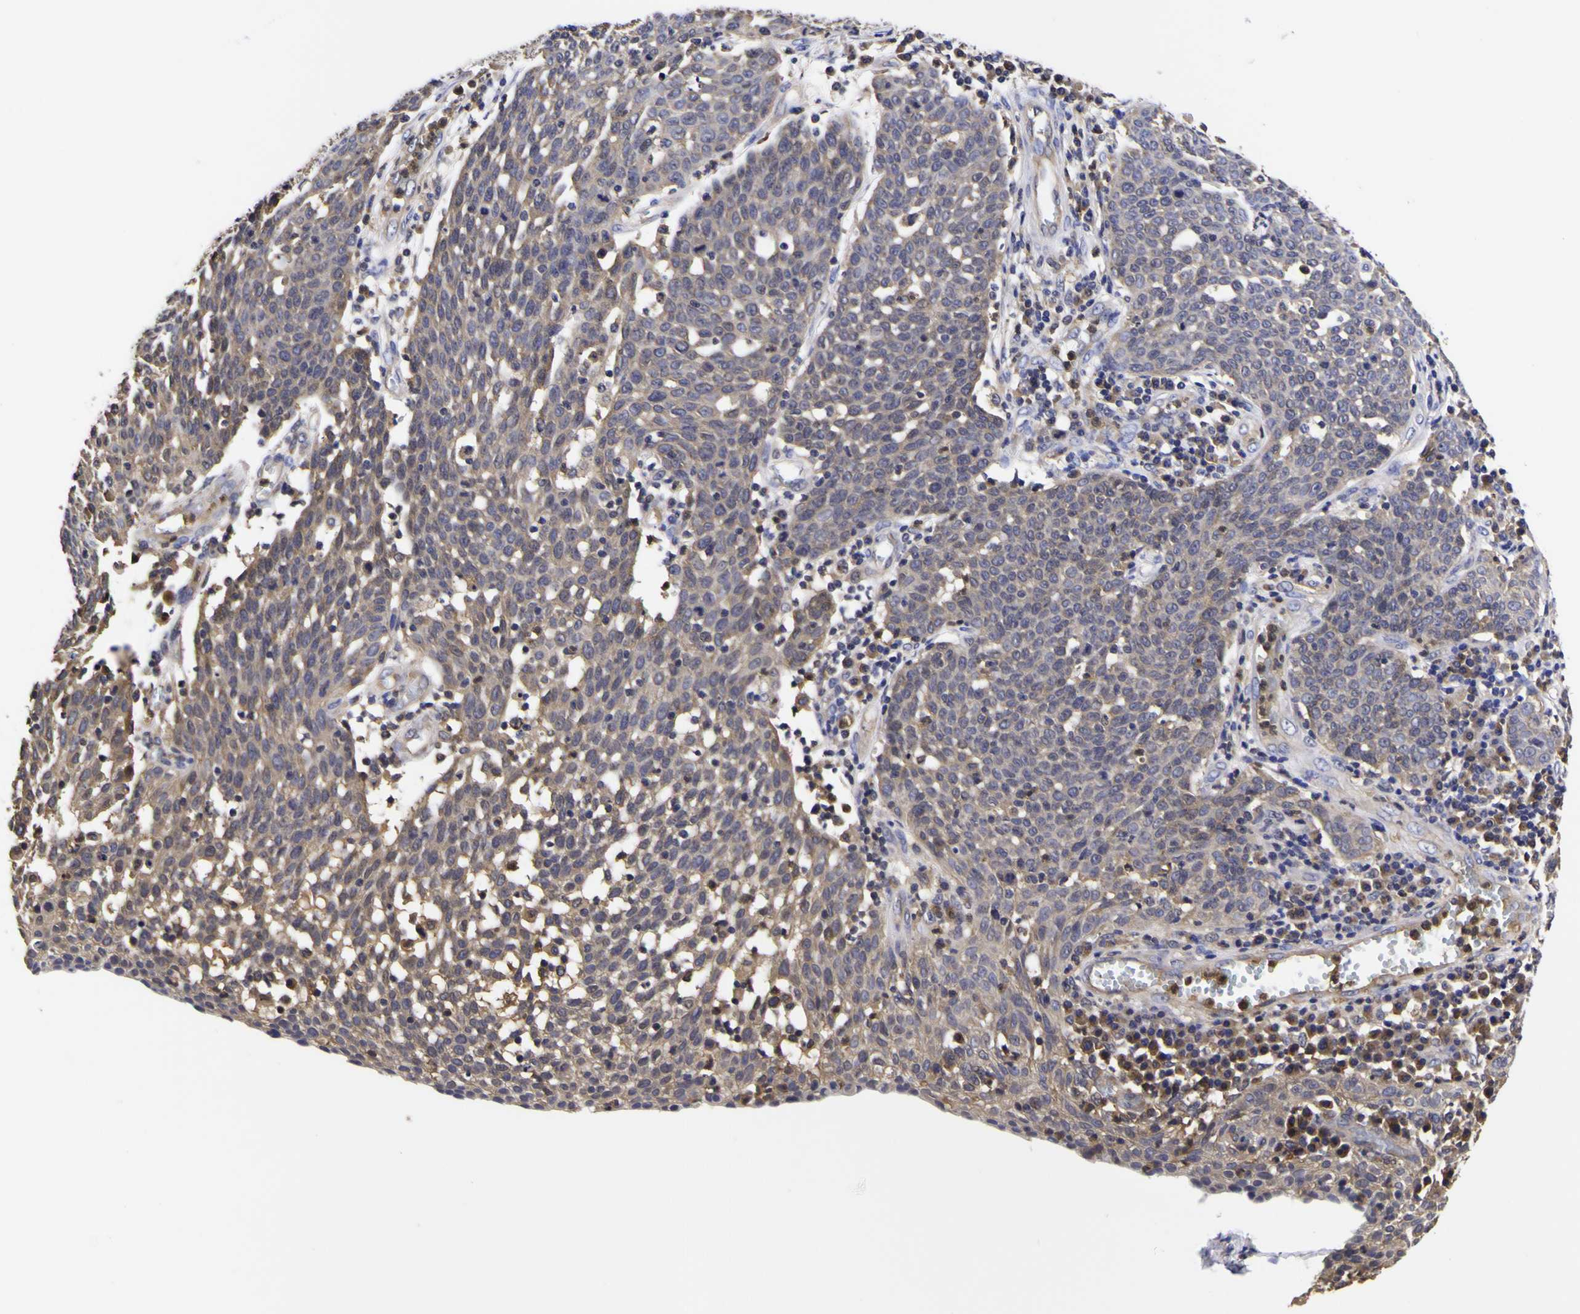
{"staining": {"intensity": "negative", "quantity": "none", "location": "none"}, "tissue": "cervical cancer", "cell_type": "Tumor cells", "image_type": "cancer", "snomed": [{"axis": "morphology", "description": "Squamous cell carcinoma, NOS"}, {"axis": "topography", "description": "Cervix"}], "caption": "The histopathology image exhibits no staining of tumor cells in cervical squamous cell carcinoma.", "gene": "MAPK14", "patient": {"sex": "female", "age": 34}}